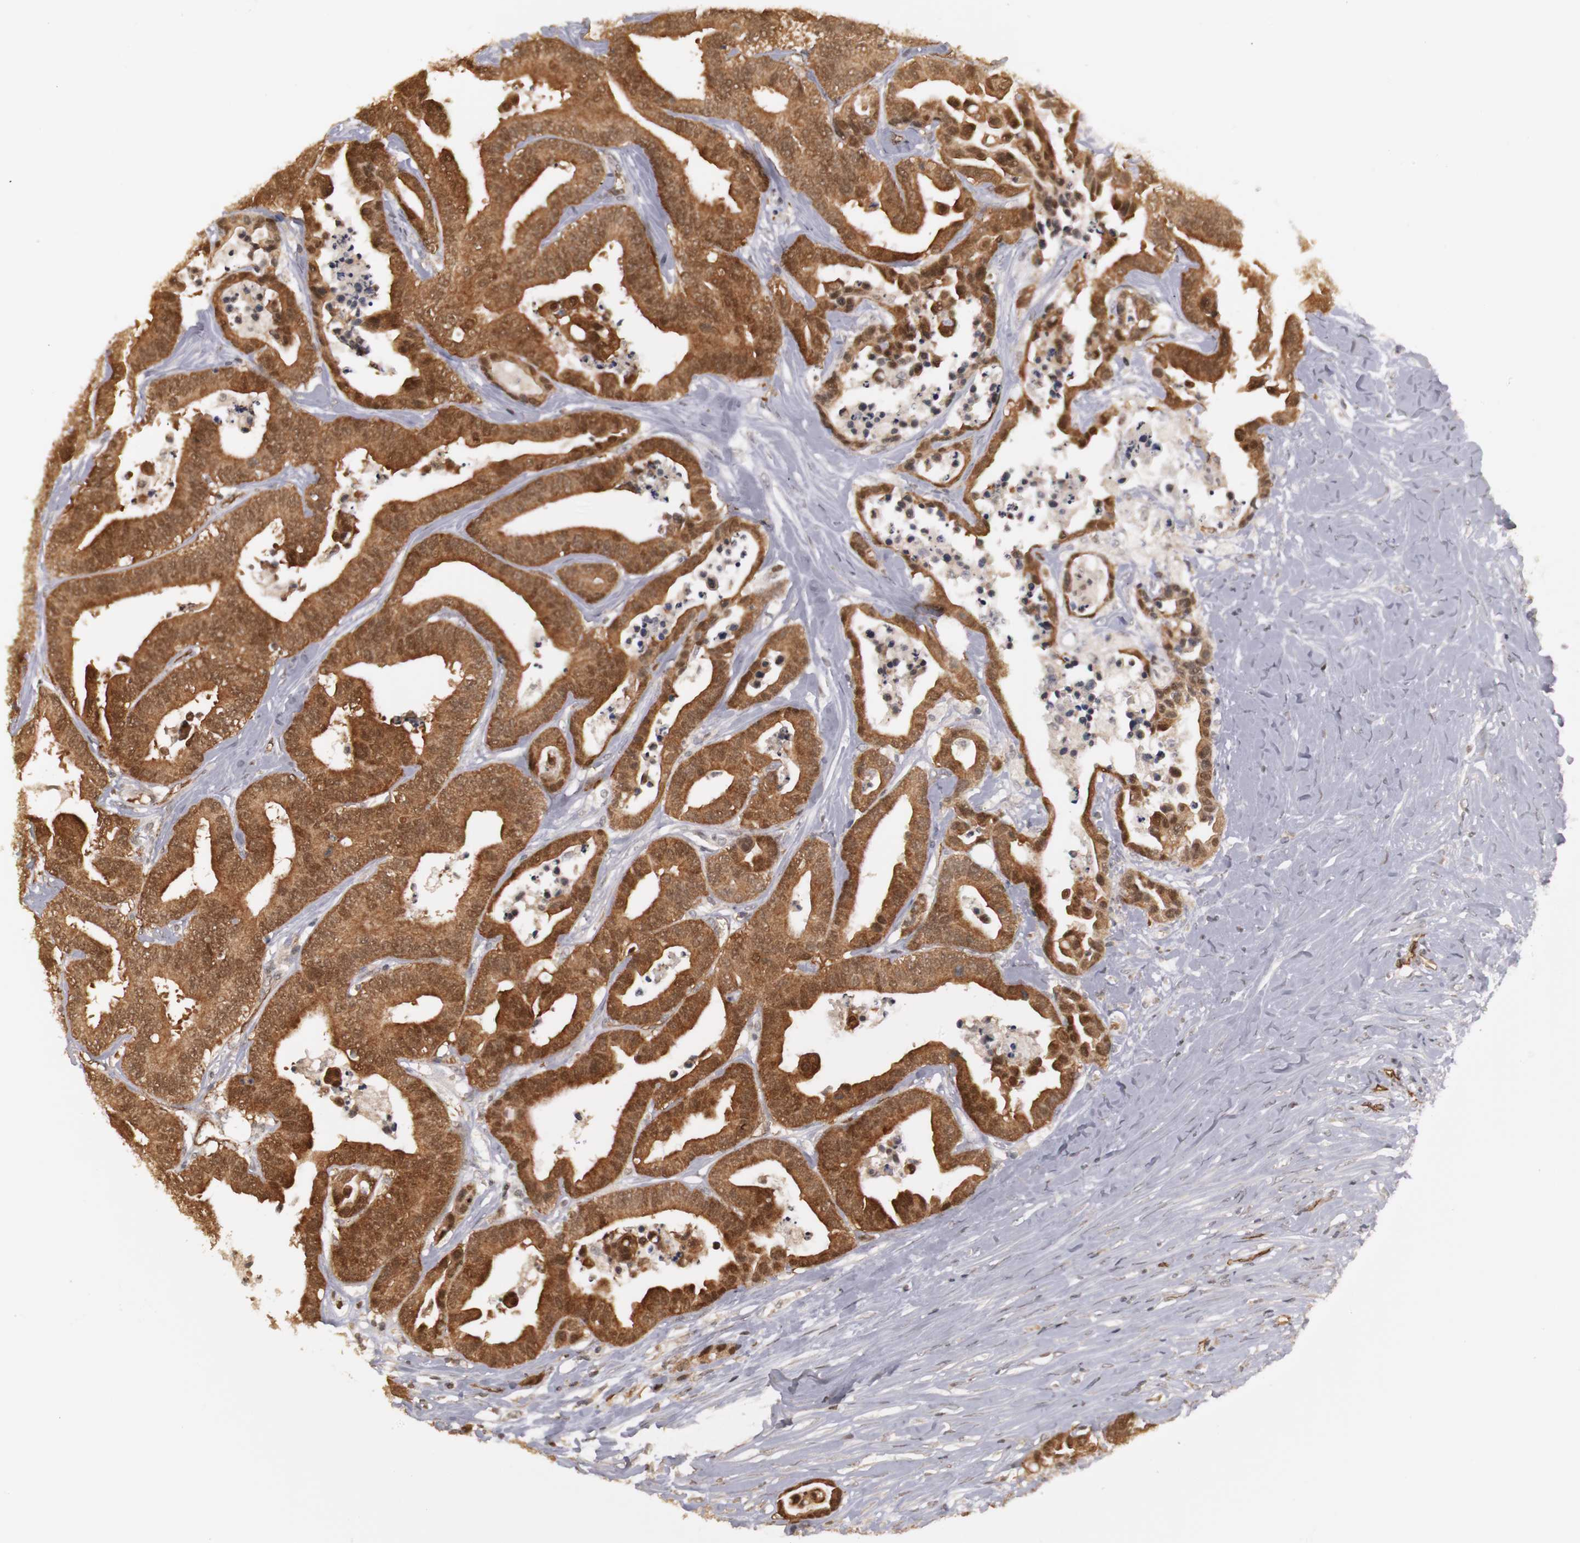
{"staining": {"intensity": "strong", "quantity": ">75%", "location": "cytoplasmic/membranous,nuclear"}, "tissue": "colorectal cancer", "cell_type": "Tumor cells", "image_type": "cancer", "snomed": [{"axis": "morphology", "description": "Adenocarcinoma, NOS"}, {"axis": "topography", "description": "Colon"}], "caption": "A high amount of strong cytoplasmic/membranous and nuclear positivity is identified in about >75% of tumor cells in colorectal cancer (adenocarcinoma) tissue.", "gene": "PLEKHA1", "patient": {"sex": "male", "age": 82}}